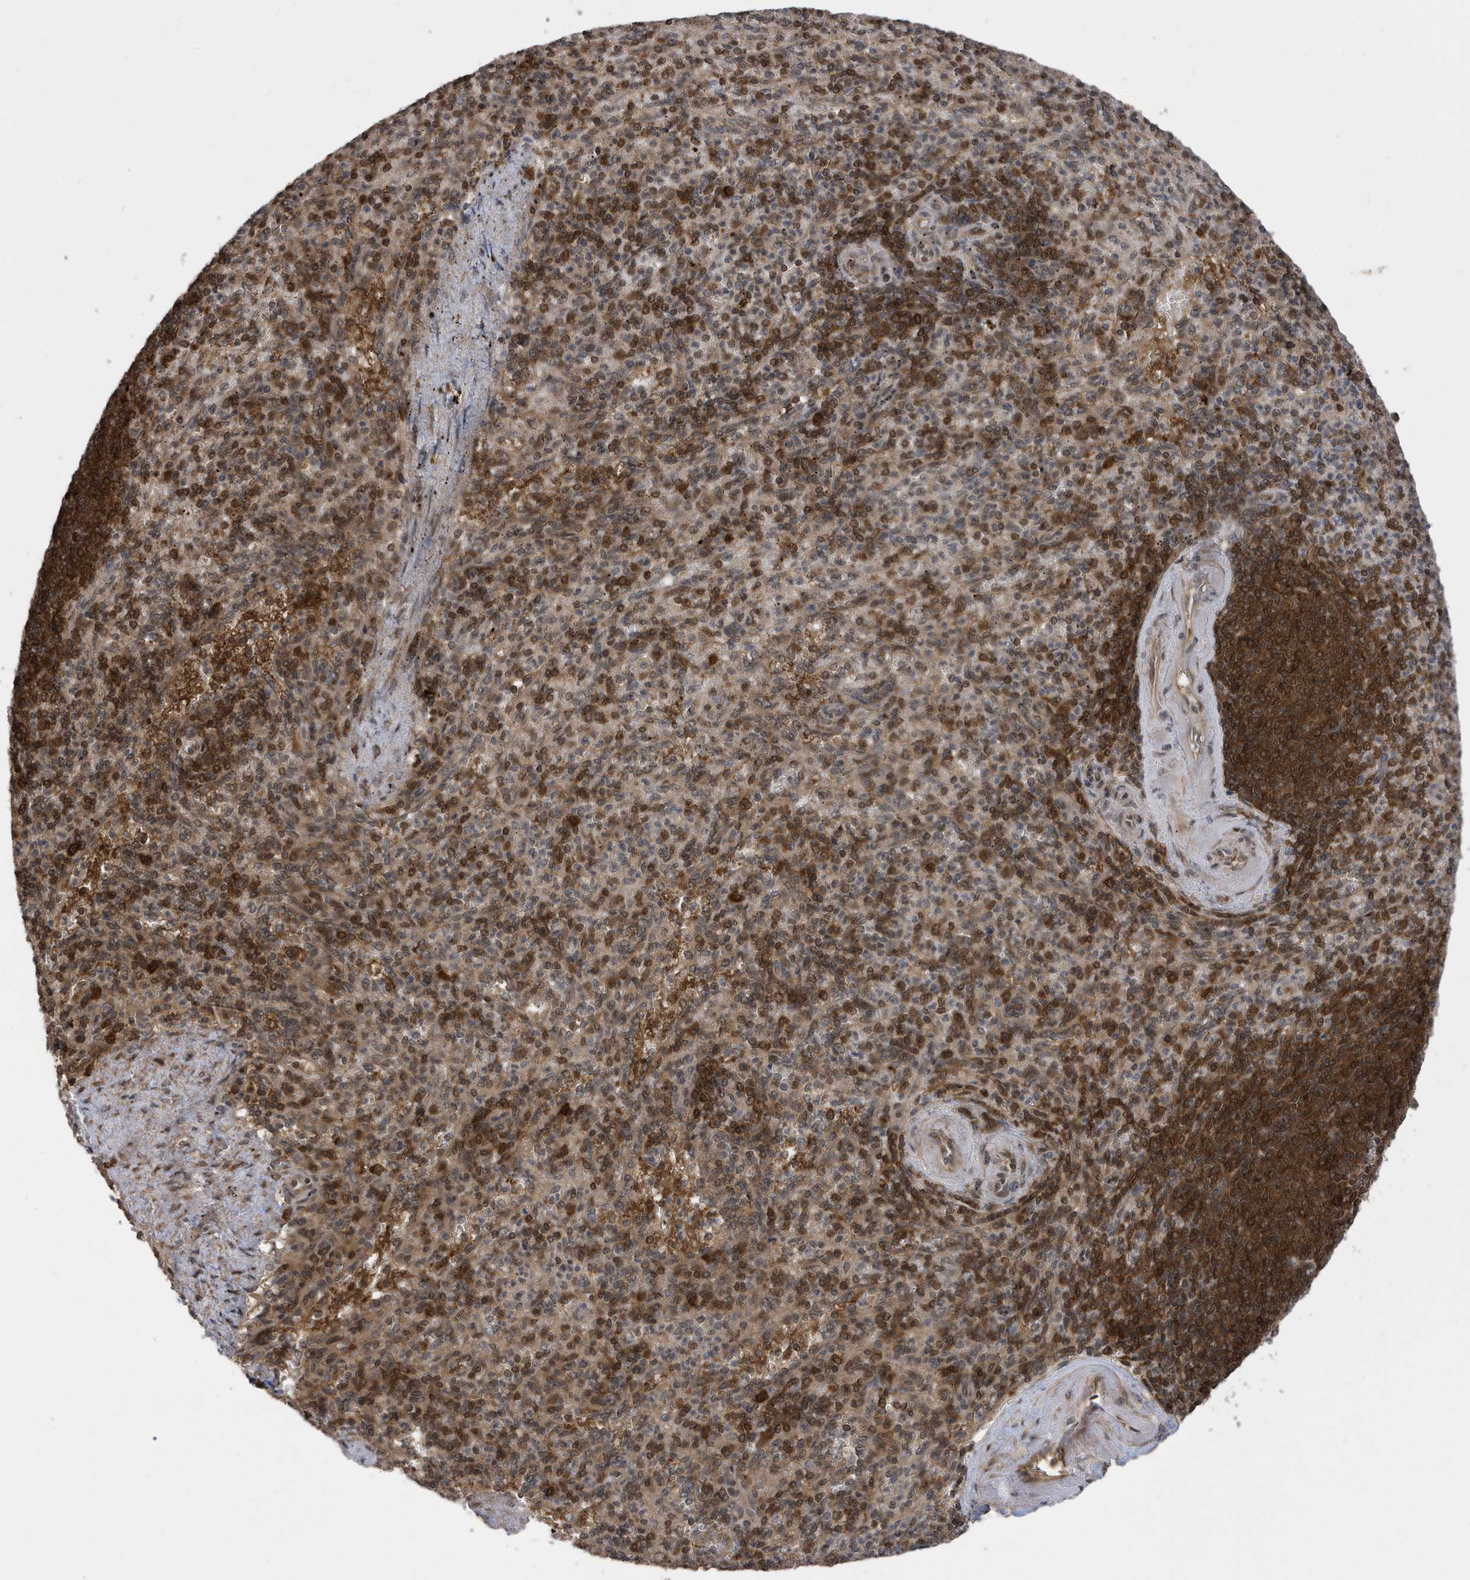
{"staining": {"intensity": "moderate", "quantity": "25%-75%", "location": "cytoplasmic/membranous,nuclear"}, "tissue": "spleen", "cell_type": "Cells in red pulp", "image_type": "normal", "snomed": [{"axis": "morphology", "description": "Normal tissue, NOS"}, {"axis": "topography", "description": "Spleen"}], "caption": "About 25%-75% of cells in red pulp in benign spleen show moderate cytoplasmic/membranous,nuclear protein expression as visualized by brown immunohistochemical staining.", "gene": "UBQLN1", "patient": {"sex": "female", "age": 74}}